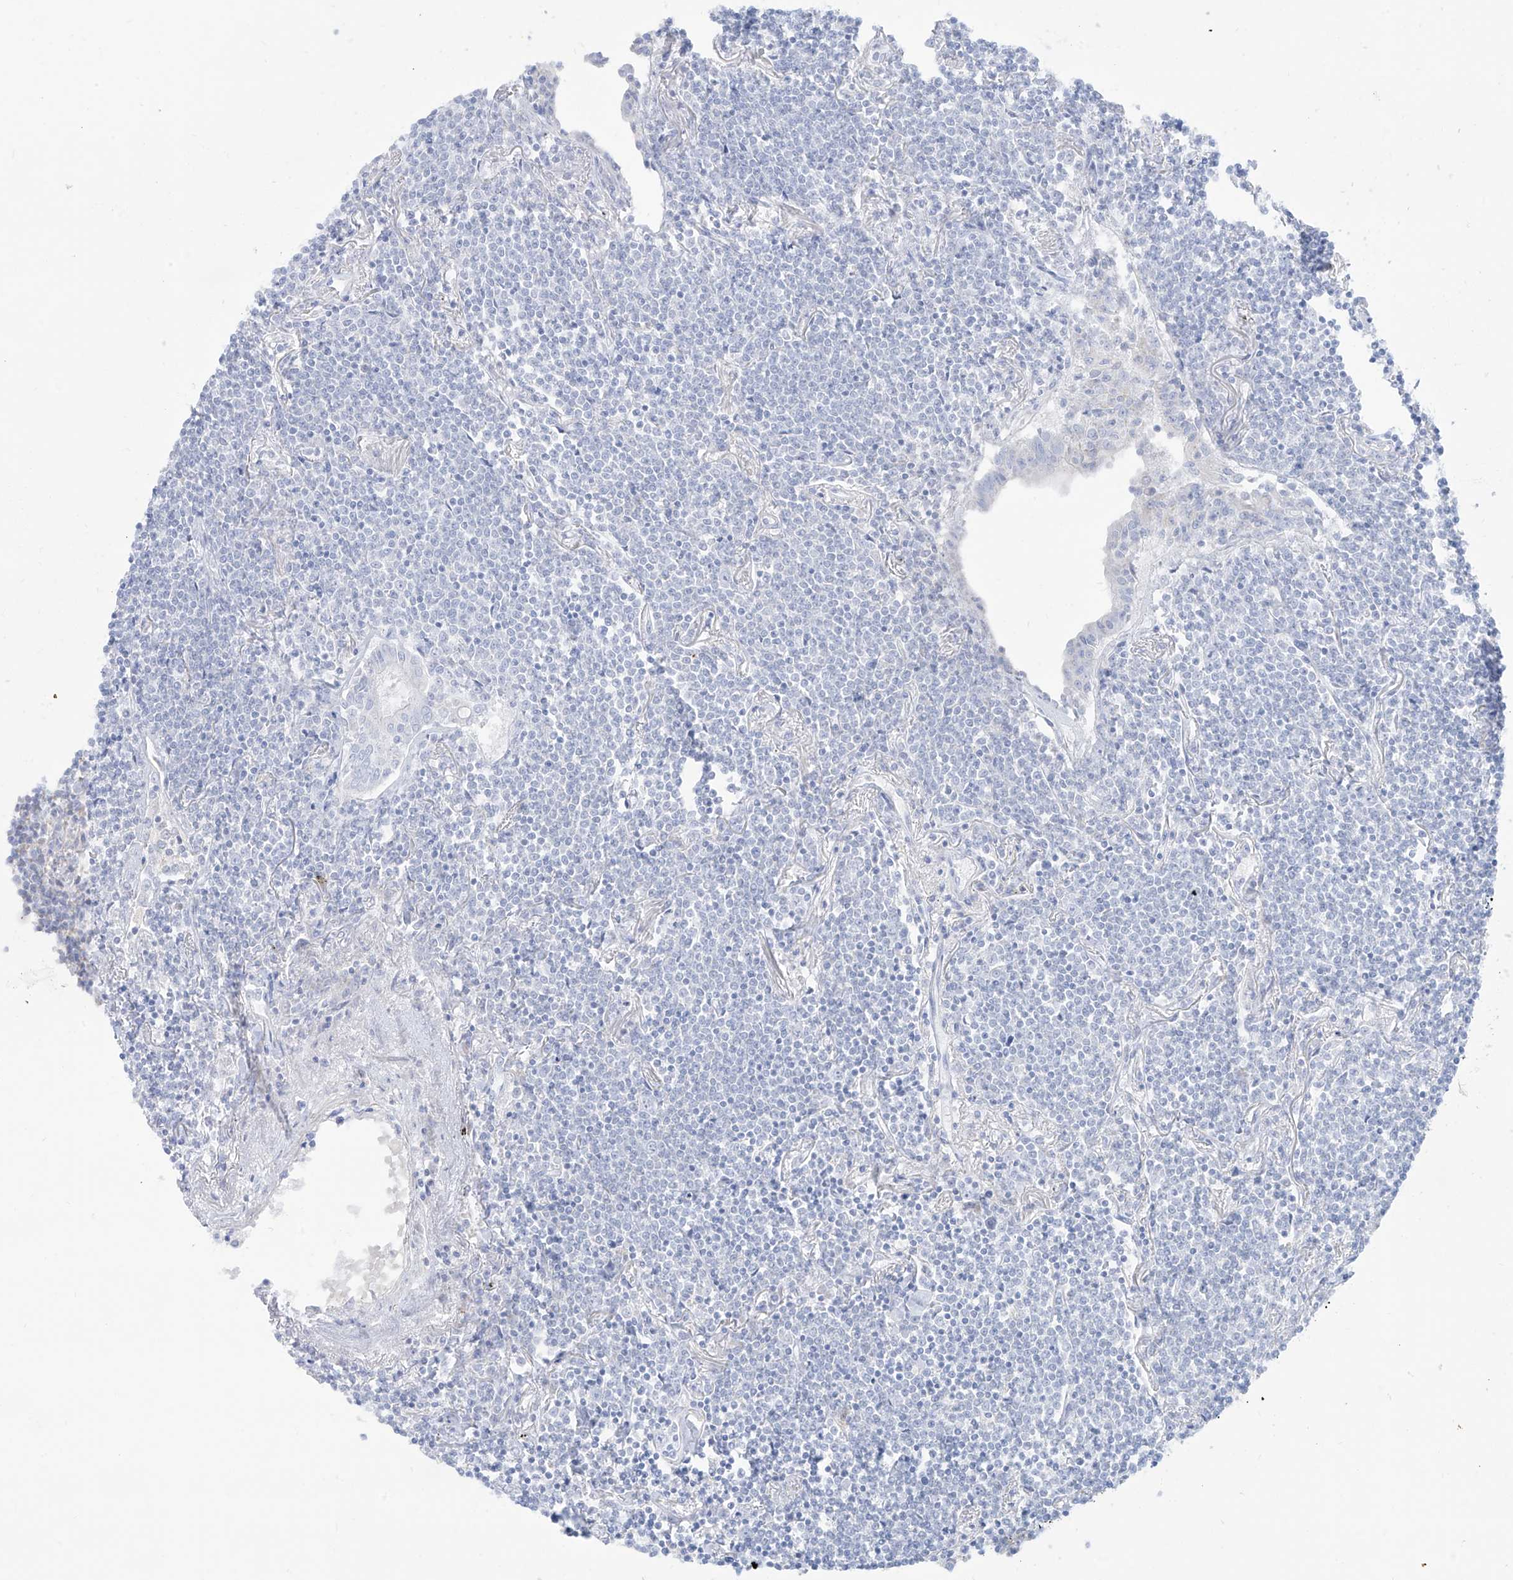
{"staining": {"intensity": "negative", "quantity": "none", "location": "none"}, "tissue": "lymphoma", "cell_type": "Tumor cells", "image_type": "cancer", "snomed": [{"axis": "morphology", "description": "Malignant lymphoma, non-Hodgkin's type, Low grade"}, {"axis": "topography", "description": "Lung"}], "caption": "Malignant lymphoma, non-Hodgkin's type (low-grade) was stained to show a protein in brown. There is no significant staining in tumor cells.", "gene": "SLC26A3", "patient": {"sex": "female", "age": 71}}